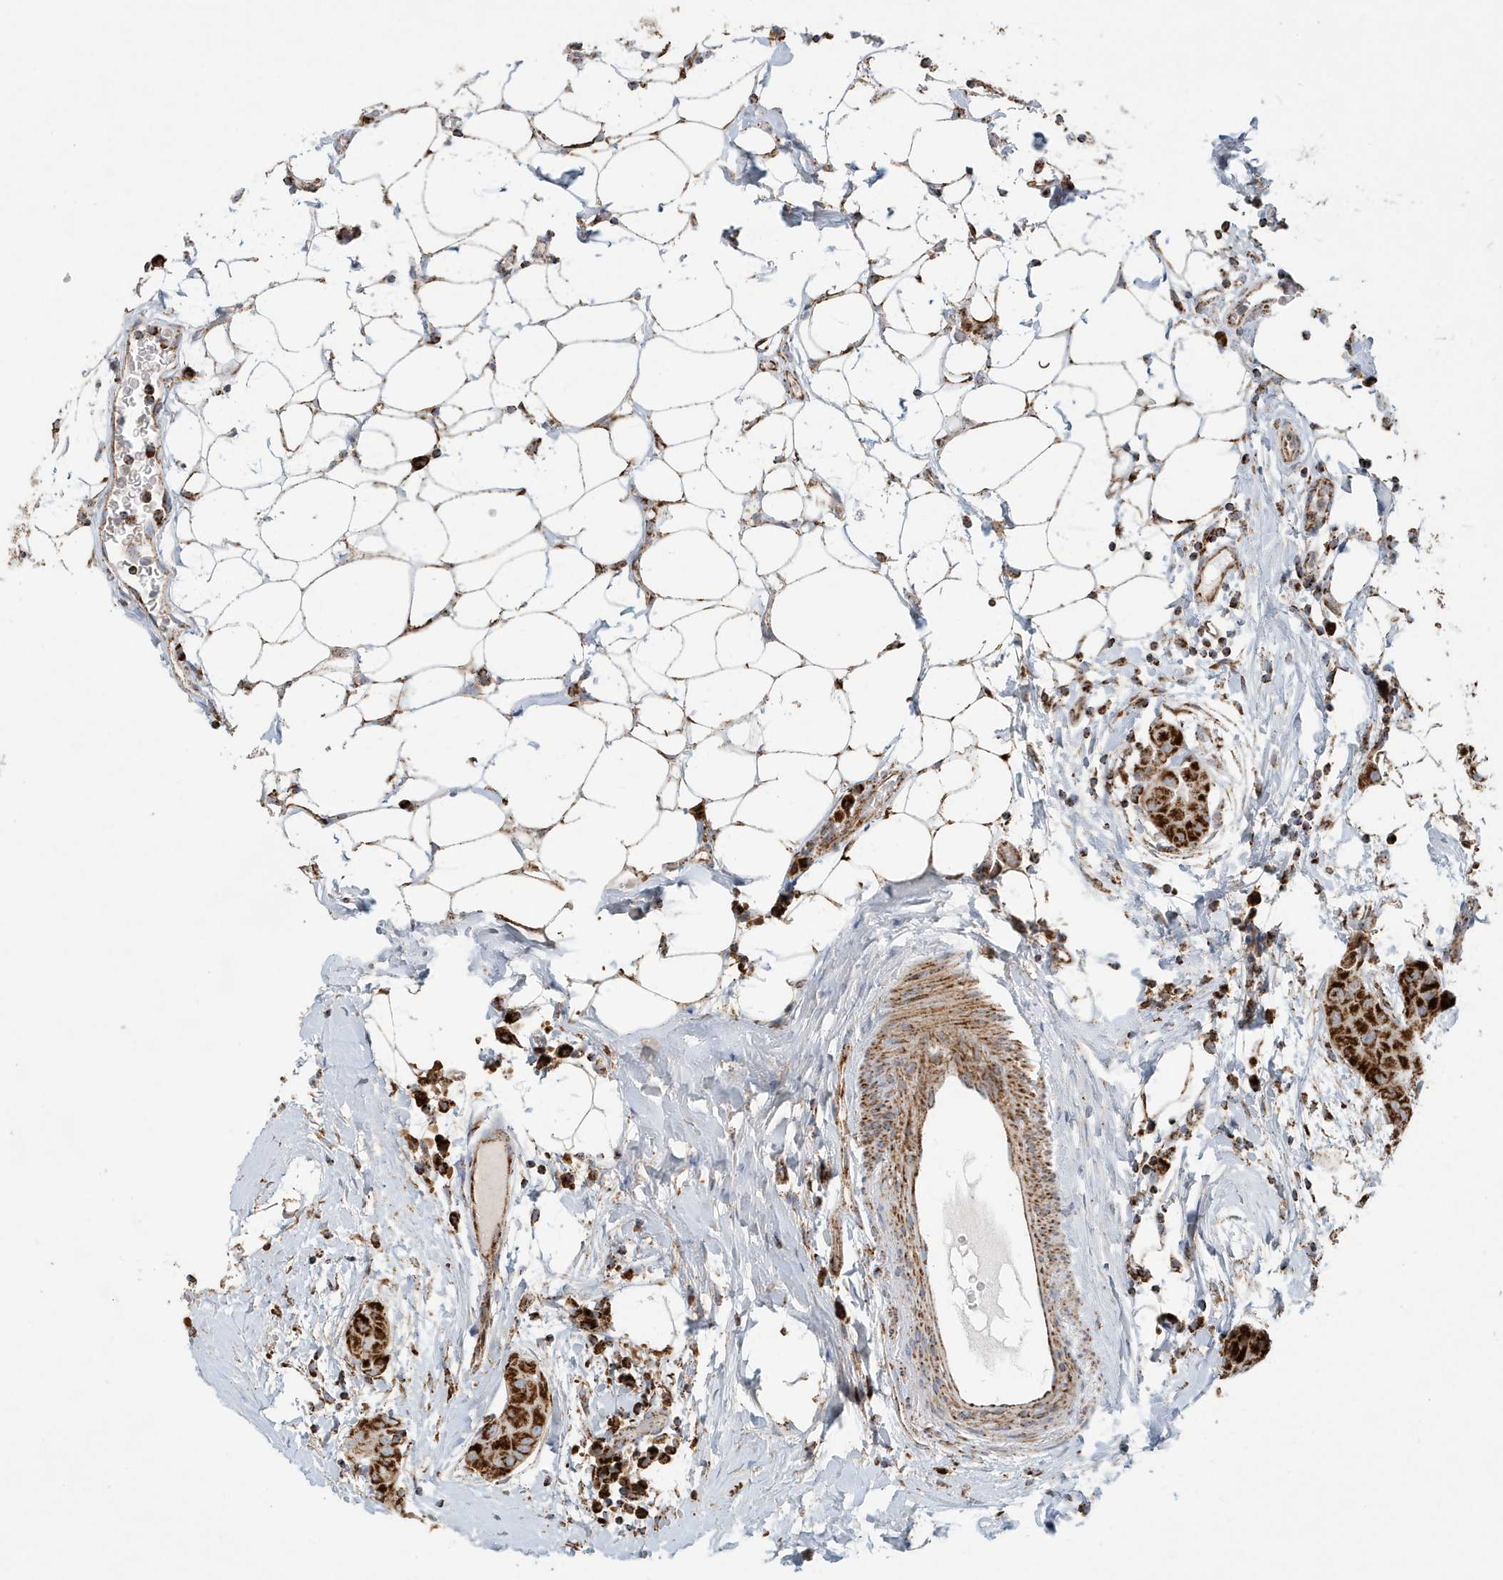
{"staining": {"intensity": "strong", "quantity": ">75%", "location": "cytoplasmic/membranous"}, "tissue": "thyroid cancer", "cell_type": "Tumor cells", "image_type": "cancer", "snomed": [{"axis": "morphology", "description": "Papillary adenocarcinoma, NOS"}, {"axis": "topography", "description": "Thyroid gland"}], "caption": "The image displays a brown stain indicating the presence of a protein in the cytoplasmic/membranous of tumor cells in thyroid cancer (papillary adenocarcinoma).", "gene": "MAN1A1", "patient": {"sex": "male", "age": 33}}